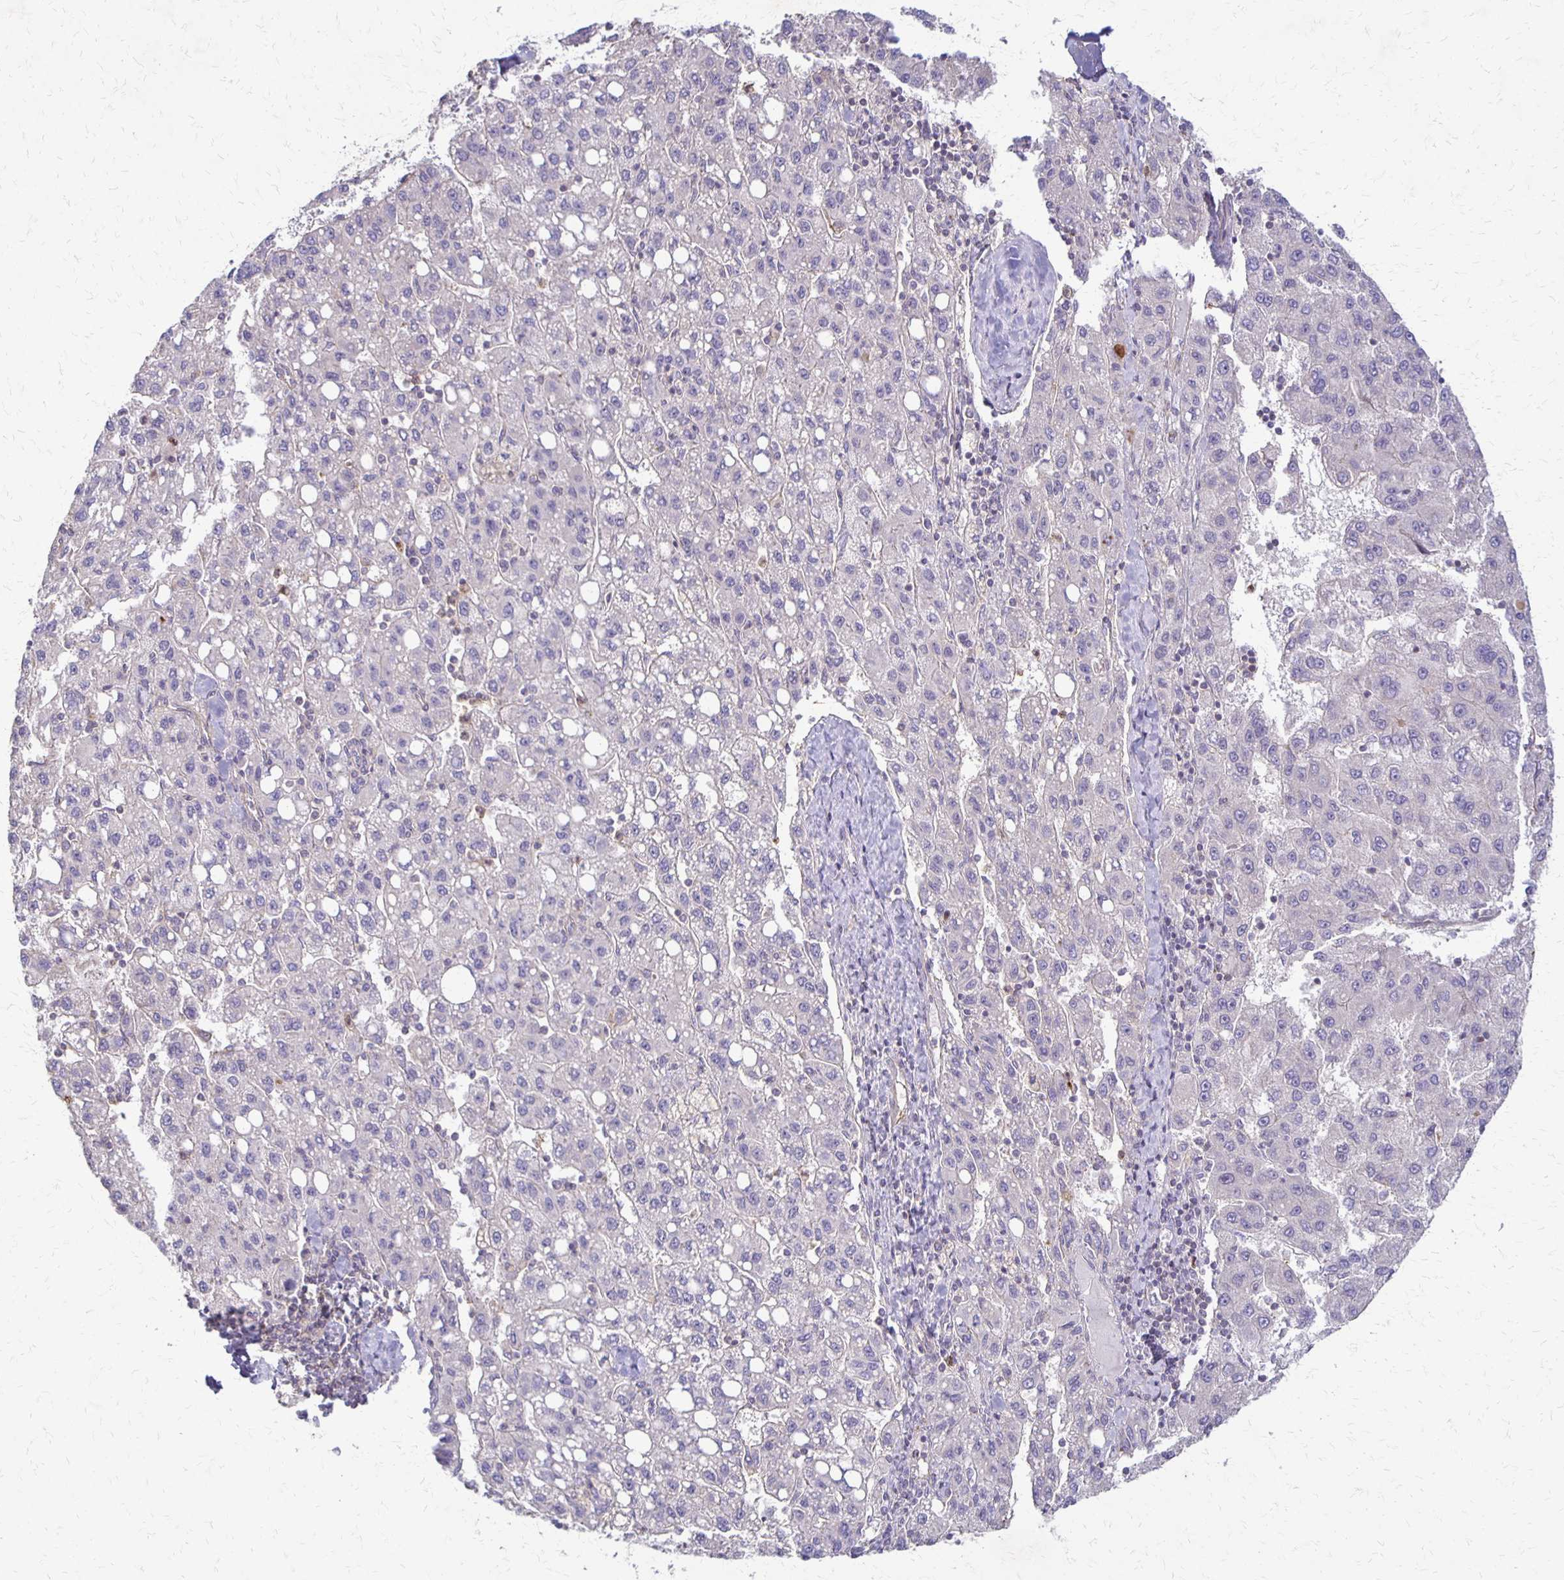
{"staining": {"intensity": "negative", "quantity": "none", "location": "none"}, "tissue": "liver cancer", "cell_type": "Tumor cells", "image_type": "cancer", "snomed": [{"axis": "morphology", "description": "Carcinoma, Hepatocellular, NOS"}, {"axis": "topography", "description": "Liver"}], "caption": "Tumor cells show no significant protein expression in liver cancer.", "gene": "EIF4EBP2", "patient": {"sex": "female", "age": 82}}